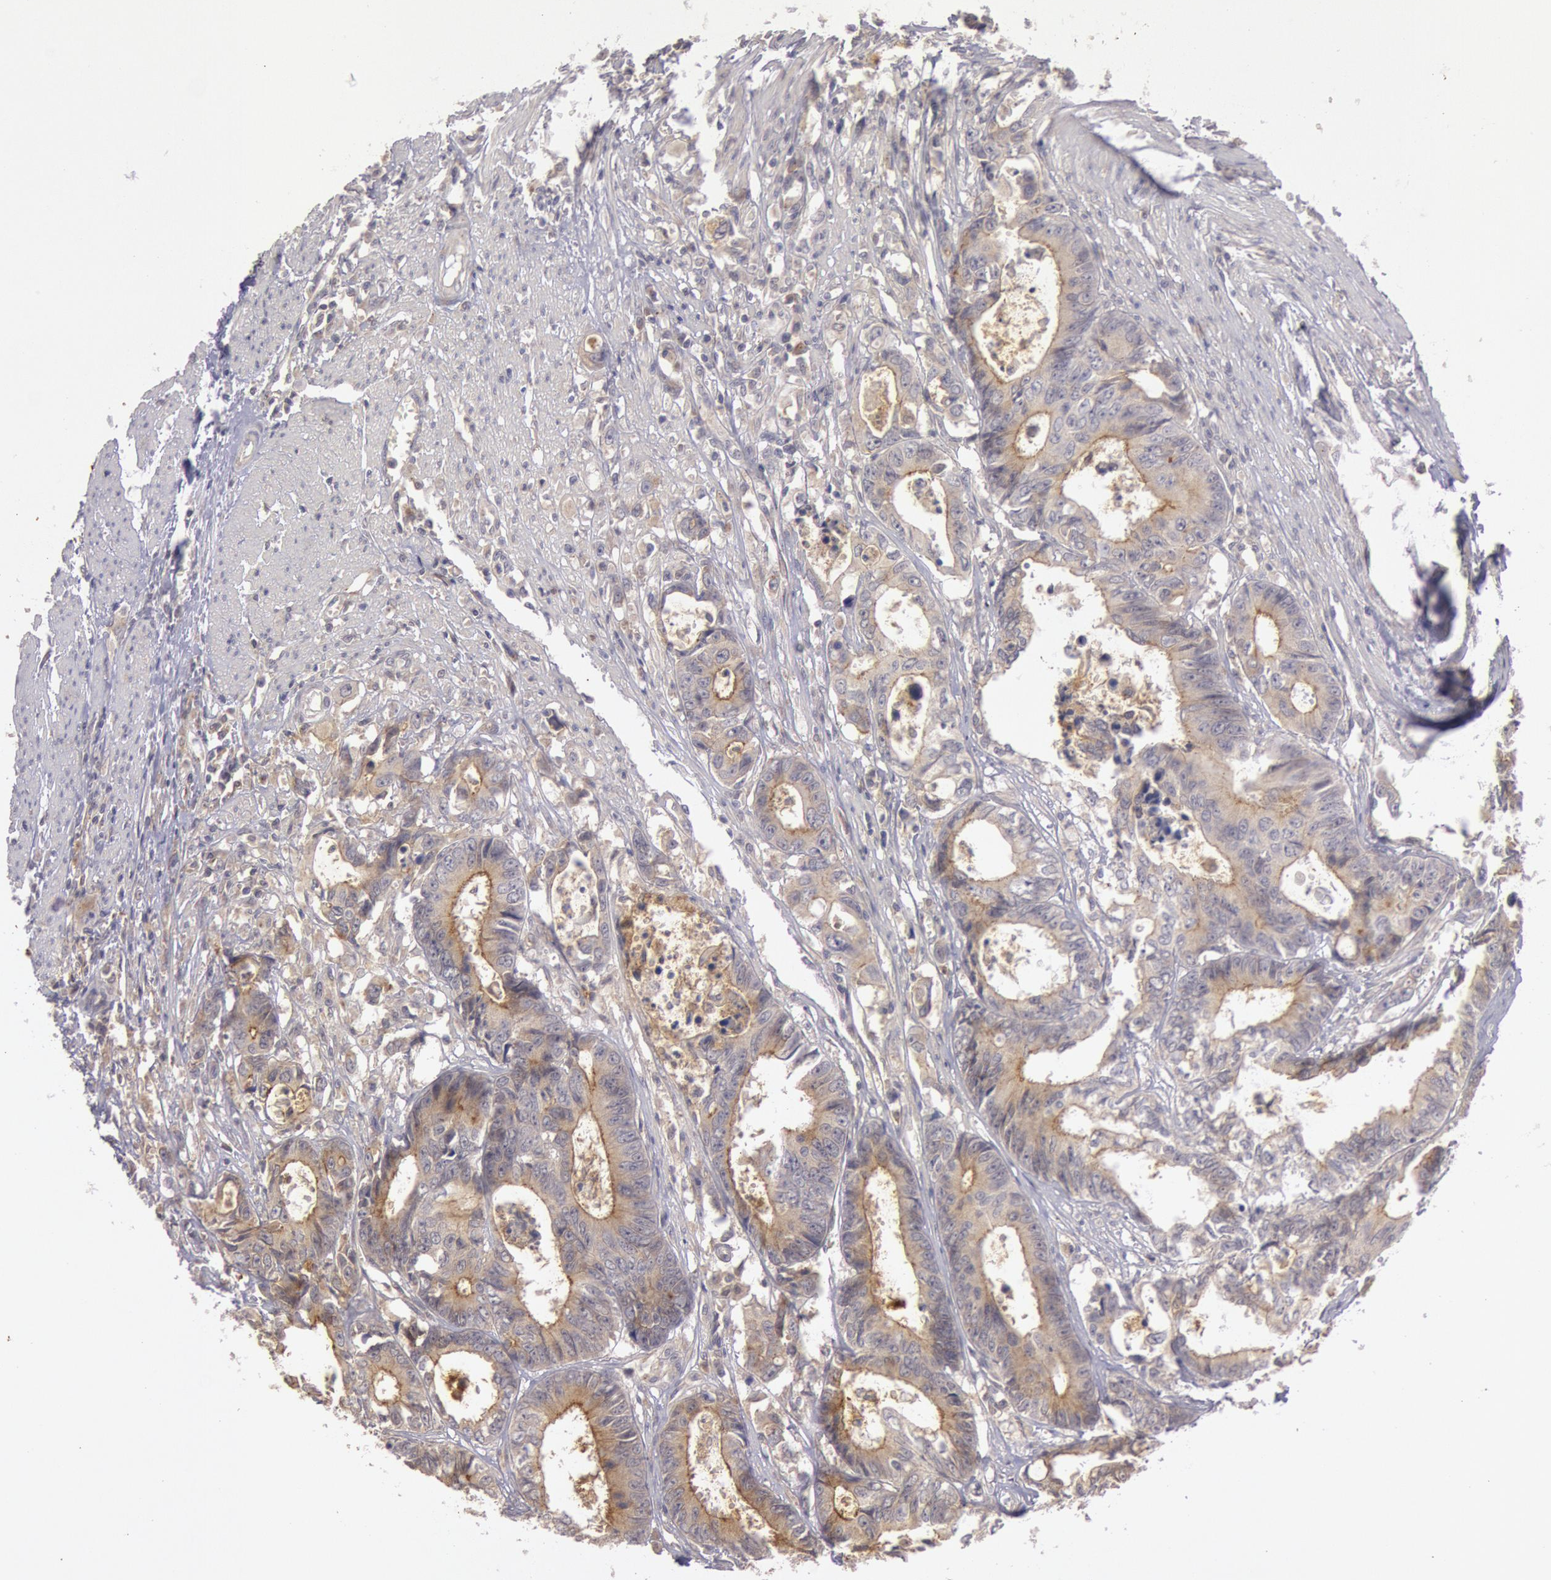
{"staining": {"intensity": "moderate", "quantity": "25%-75%", "location": "cytoplasmic/membranous"}, "tissue": "colorectal cancer", "cell_type": "Tumor cells", "image_type": "cancer", "snomed": [{"axis": "morphology", "description": "Adenocarcinoma, NOS"}, {"axis": "topography", "description": "Rectum"}], "caption": "Colorectal cancer (adenocarcinoma) was stained to show a protein in brown. There is medium levels of moderate cytoplasmic/membranous staining in approximately 25%-75% of tumor cells.", "gene": "PLA2G6", "patient": {"sex": "female", "age": 98}}